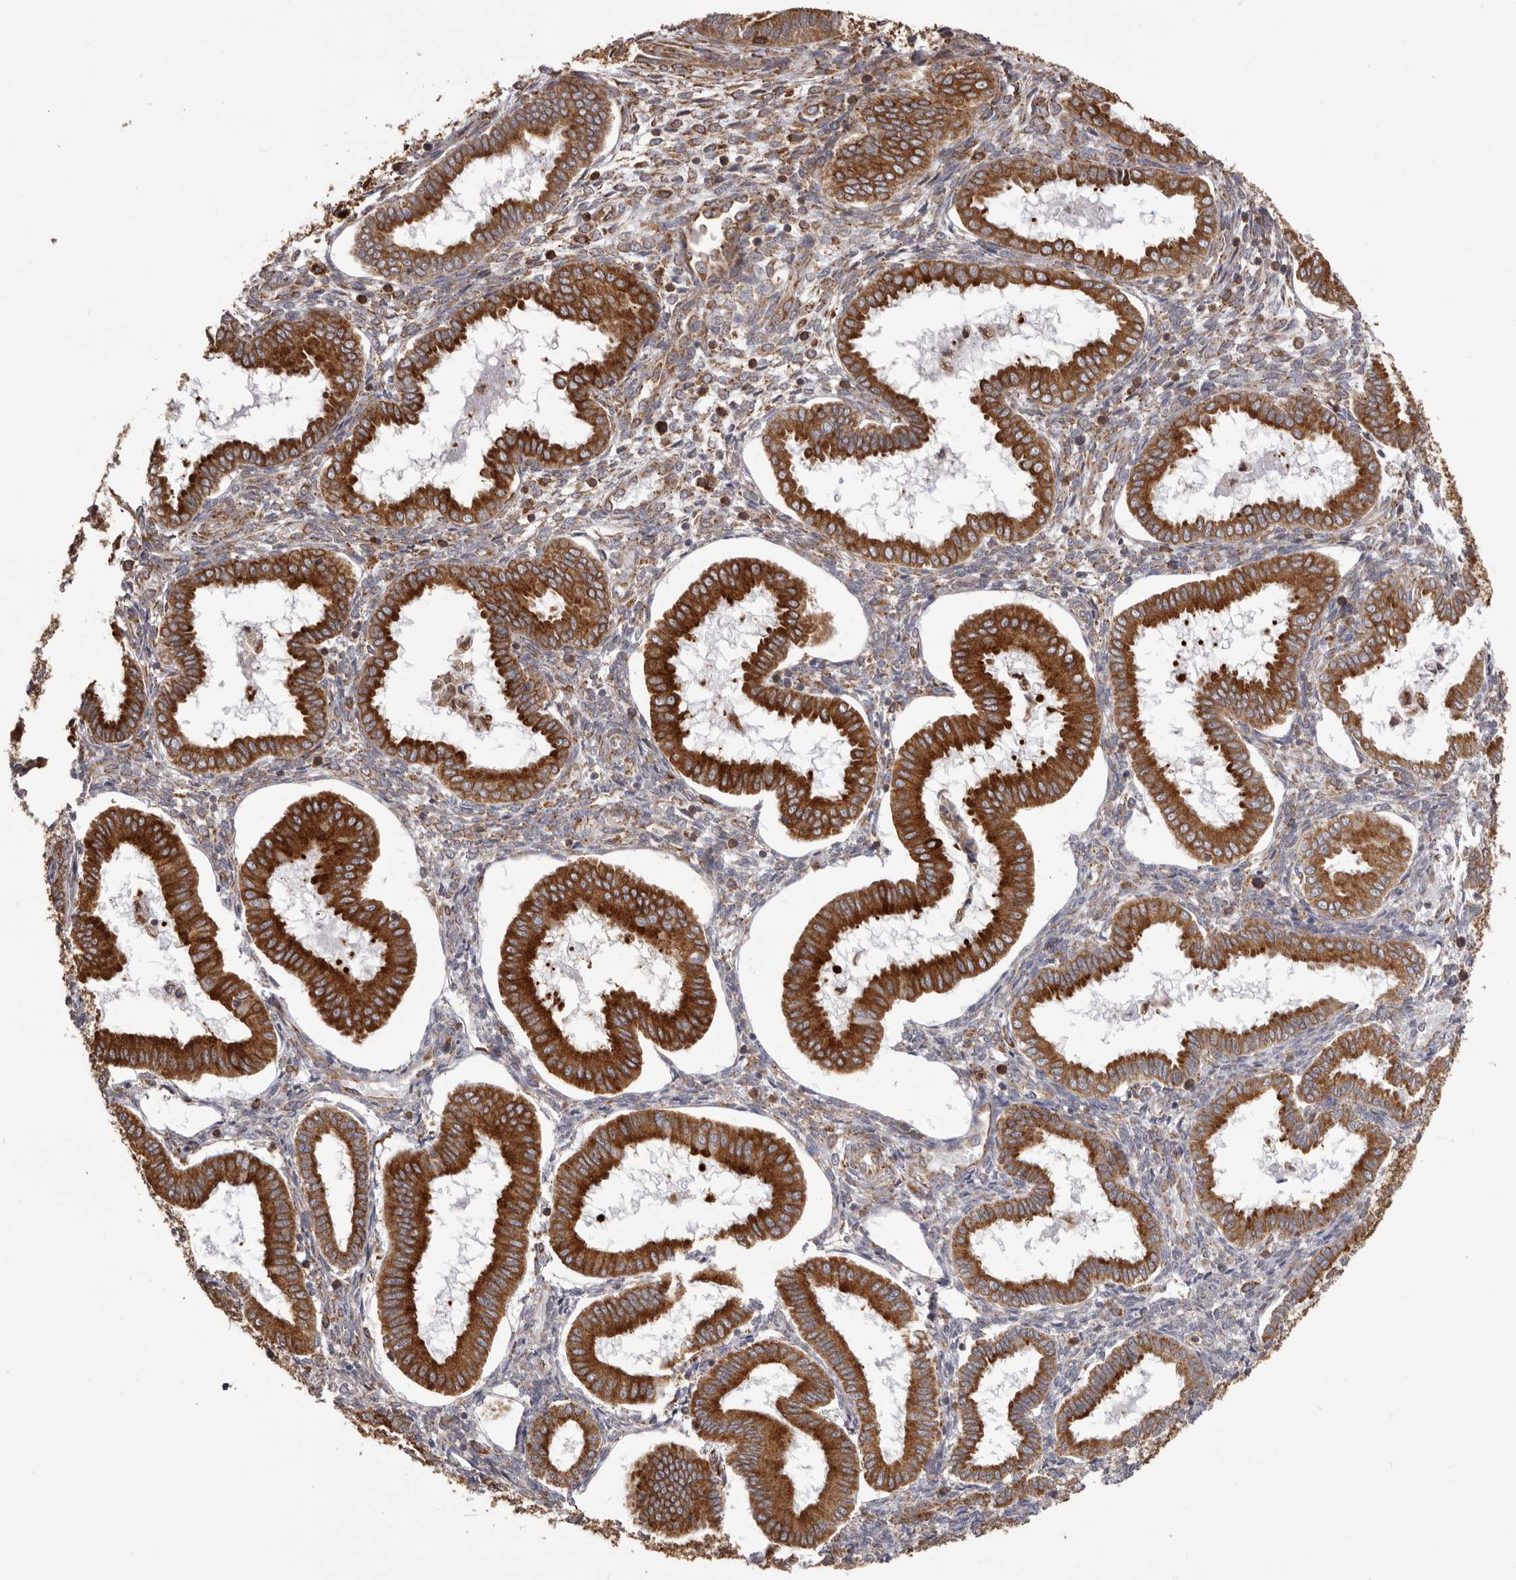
{"staining": {"intensity": "moderate", "quantity": "25%-75%", "location": "cytoplasmic/membranous"}, "tissue": "endometrium", "cell_type": "Cells in endometrial stroma", "image_type": "normal", "snomed": [{"axis": "morphology", "description": "Normal tissue, NOS"}, {"axis": "topography", "description": "Endometrium"}], "caption": "This photomicrograph exhibits immunohistochemistry (IHC) staining of normal endometrium, with medium moderate cytoplasmic/membranous staining in approximately 25%-75% of cells in endometrial stroma.", "gene": "QRSL1", "patient": {"sex": "female", "age": 24}}